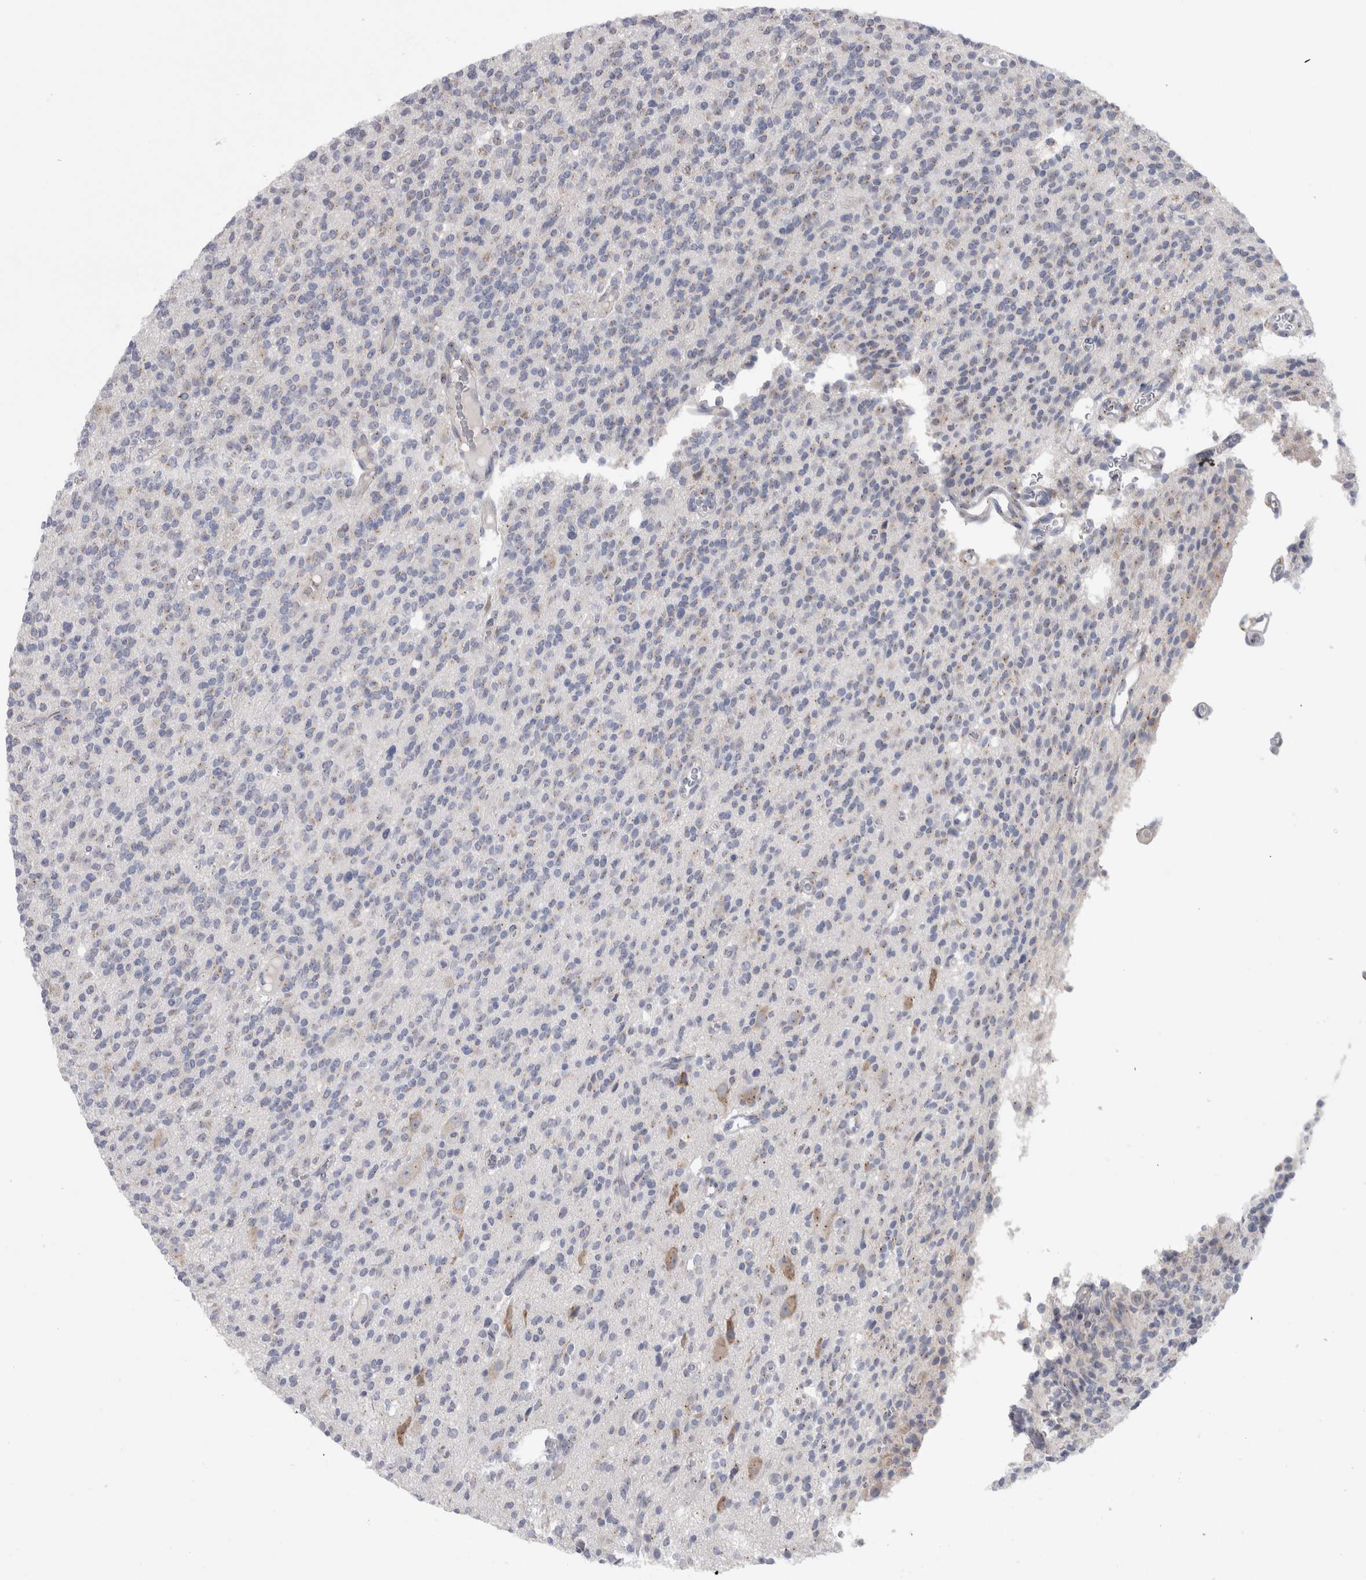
{"staining": {"intensity": "negative", "quantity": "none", "location": "none"}, "tissue": "glioma", "cell_type": "Tumor cells", "image_type": "cancer", "snomed": [{"axis": "morphology", "description": "Glioma, malignant, High grade"}, {"axis": "topography", "description": "Brain"}], "caption": "This is an IHC photomicrograph of human glioma. There is no positivity in tumor cells.", "gene": "ZNF341", "patient": {"sex": "male", "age": 34}}